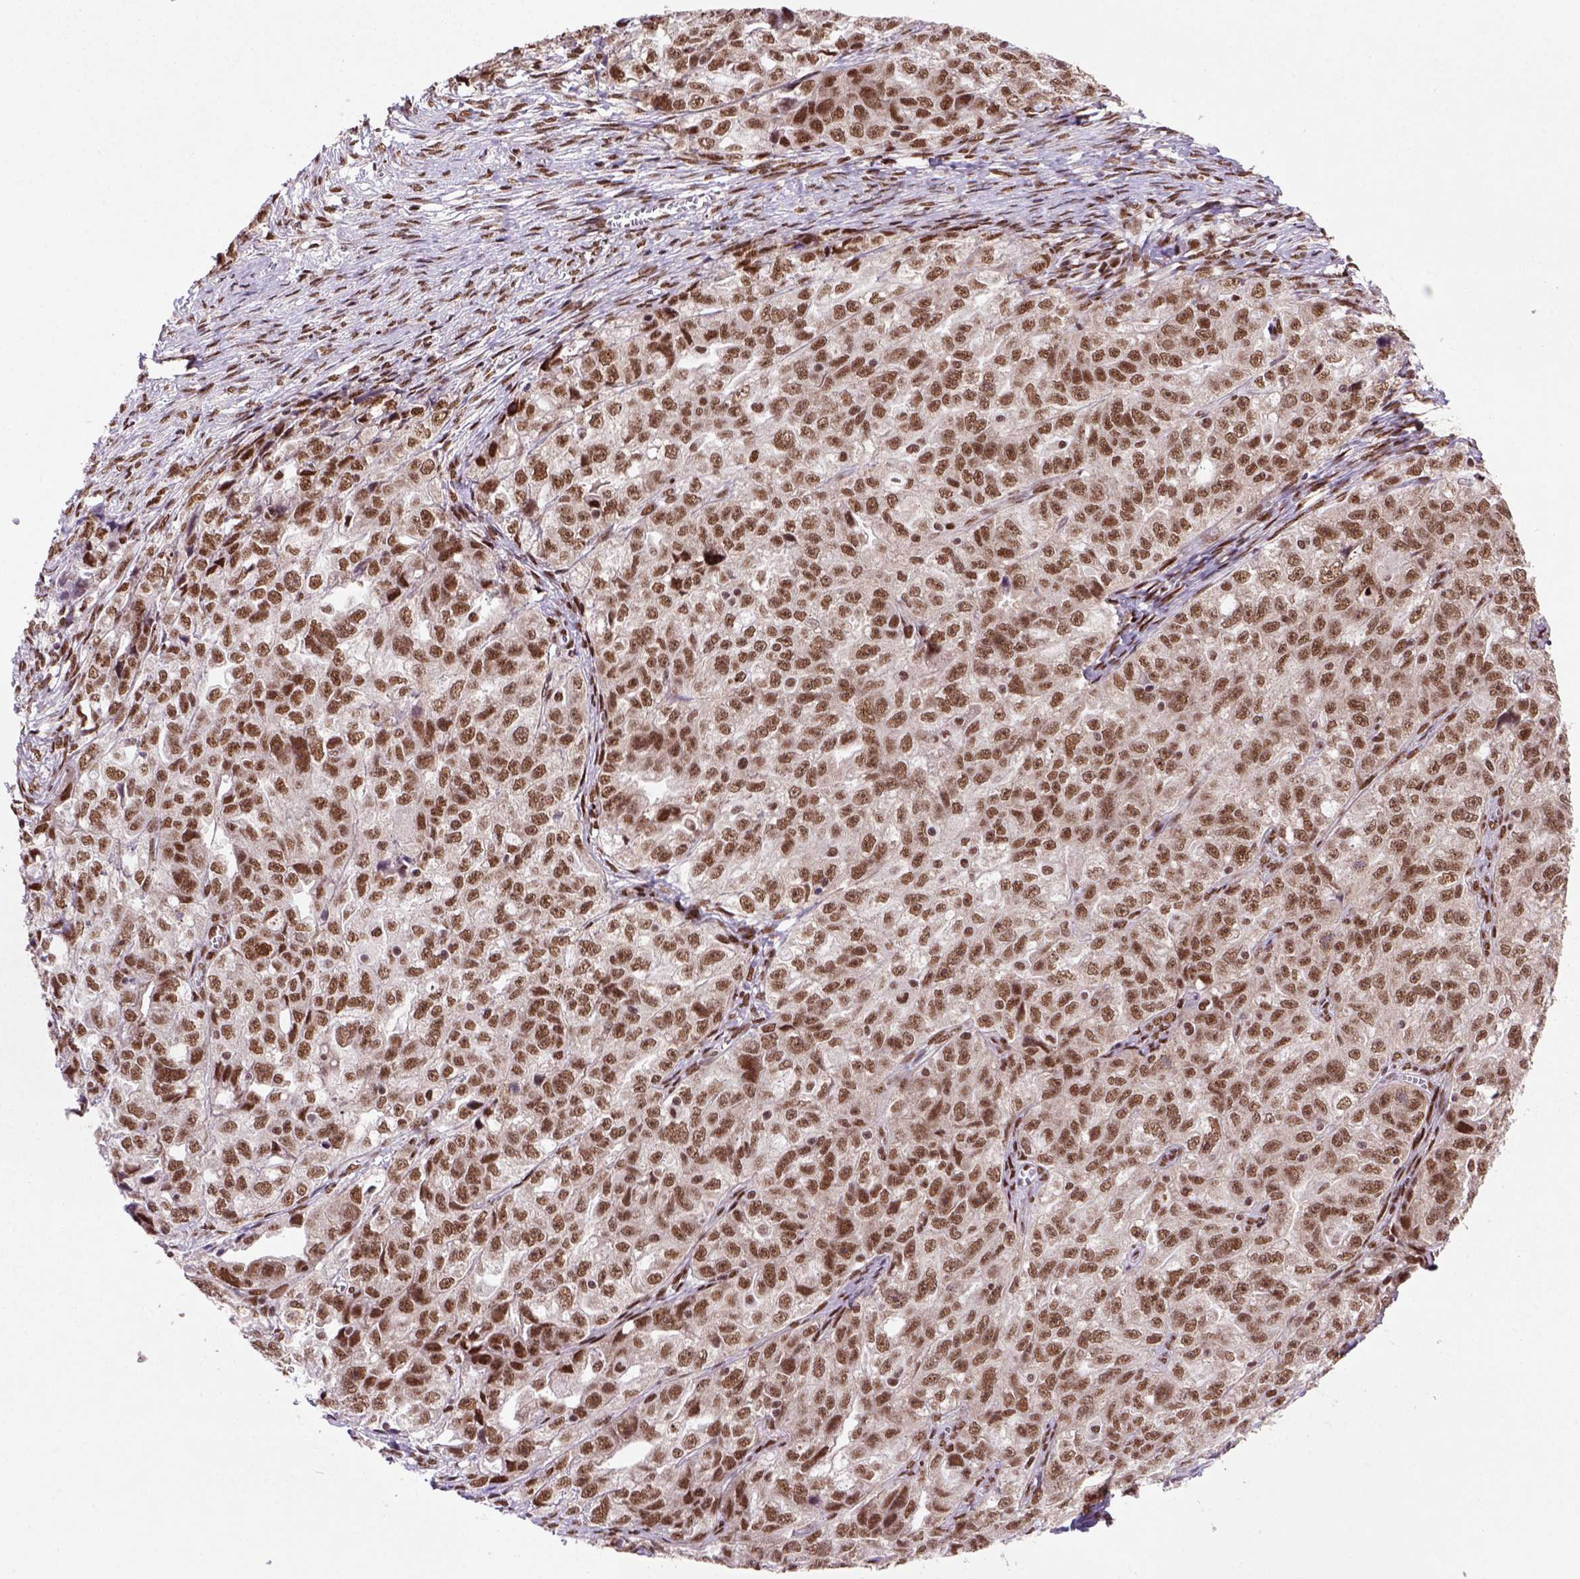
{"staining": {"intensity": "moderate", "quantity": ">75%", "location": "nuclear"}, "tissue": "ovarian cancer", "cell_type": "Tumor cells", "image_type": "cancer", "snomed": [{"axis": "morphology", "description": "Cystadenocarcinoma, serous, NOS"}, {"axis": "topography", "description": "Ovary"}], "caption": "DAB immunohistochemical staining of human serous cystadenocarcinoma (ovarian) reveals moderate nuclear protein expression in approximately >75% of tumor cells.", "gene": "NSMCE2", "patient": {"sex": "female", "age": 51}}